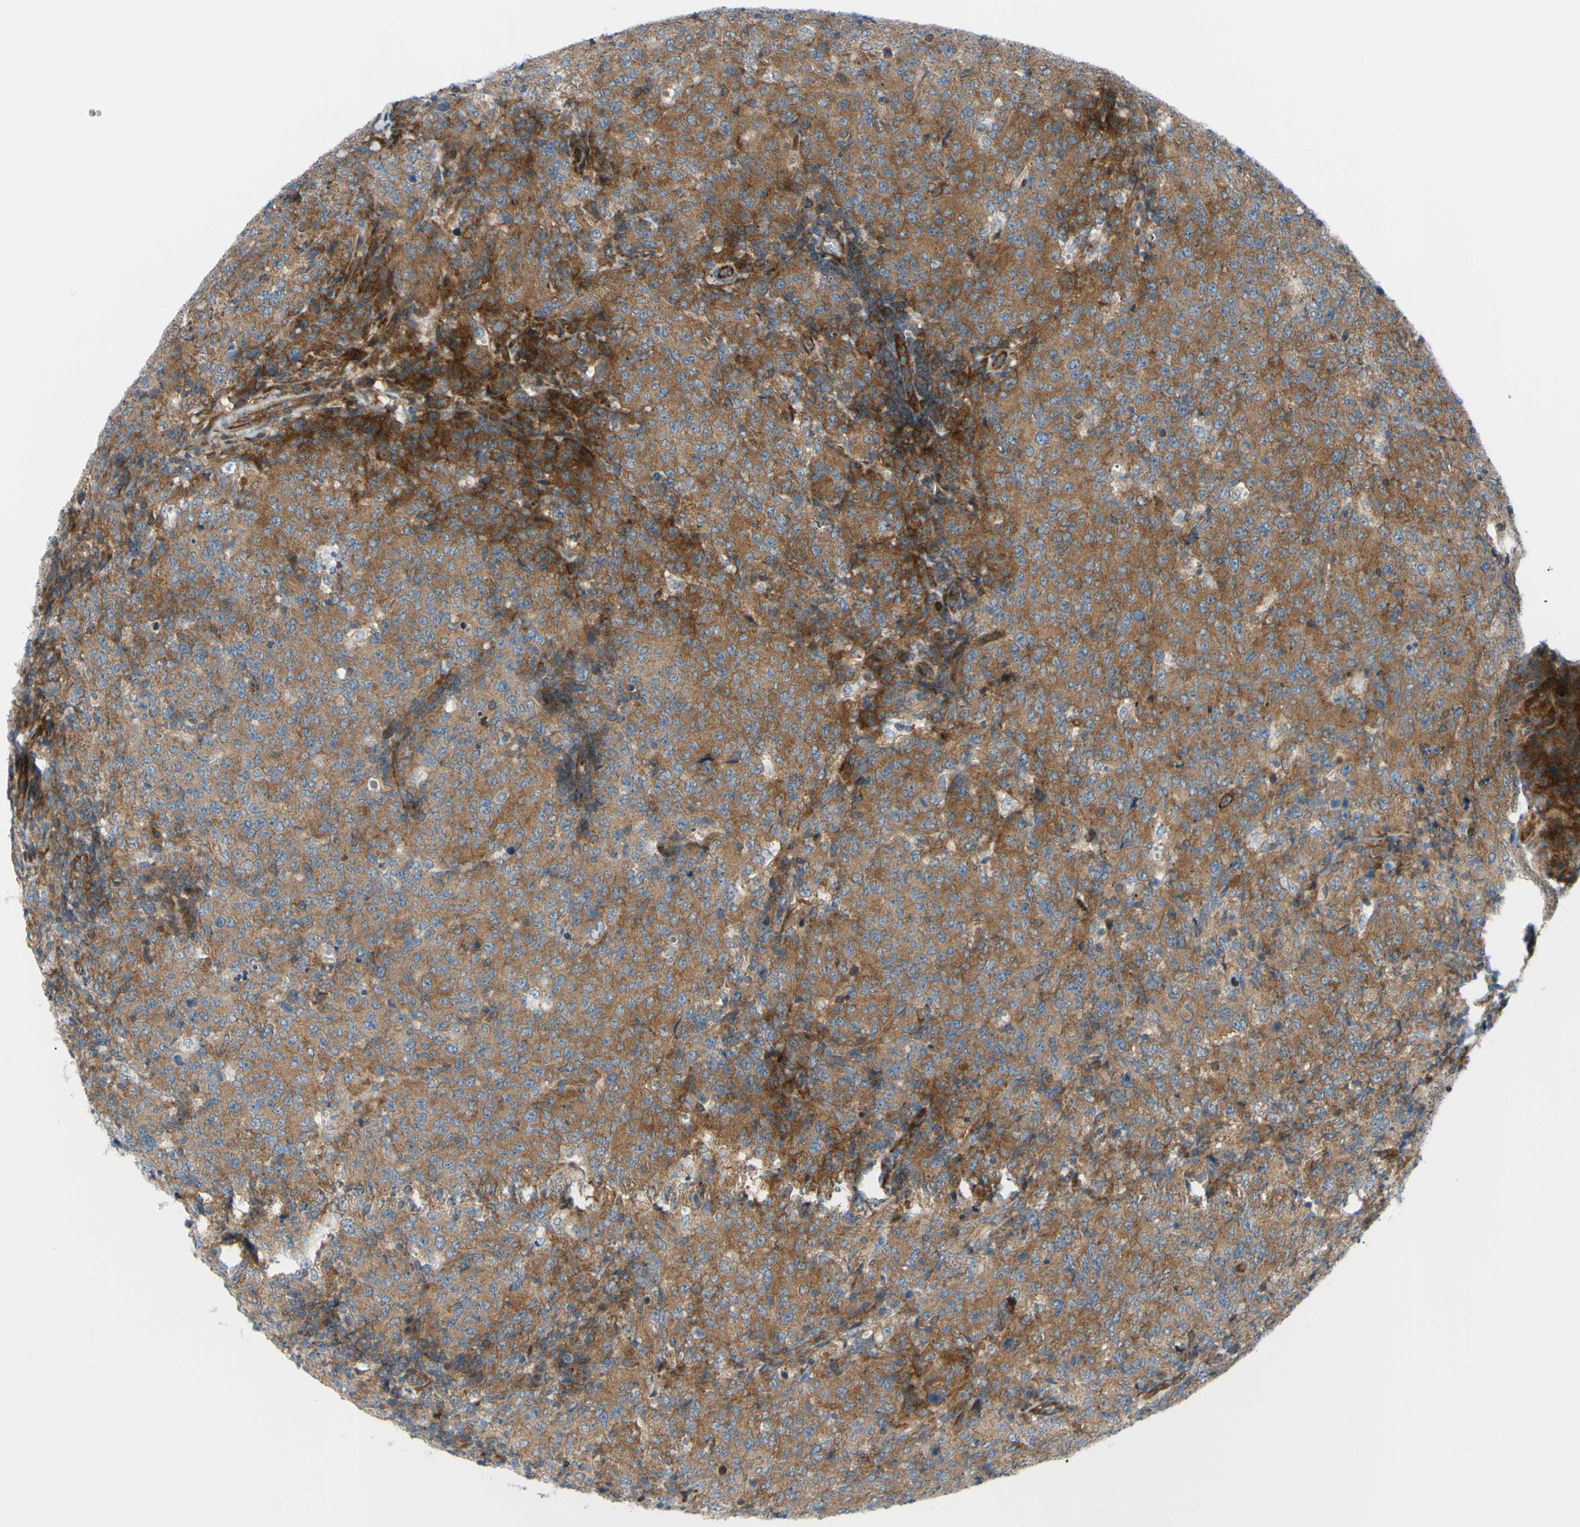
{"staining": {"intensity": "moderate", "quantity": ">75%", "location": "cytoplasmic/membranous"}, "tissue": "lymphoma", "cell_type": "Tumor cells", "image_type": "cancer", "snomed": [{"axis": "morphology", "description": "Malignant lymphoma, non-Hodgkin's type, High grade"}, {"axis": "topography", "description": "Tonsil"}], "caption": "There is medium levels of moderate cytoplasmic/membranous positivity in tumor cells of lymphoma, as demonstrated by immunohistochemical staining (brown color).", "gene": "PAK2", "patient": {"sex": "female", "age": 36}}